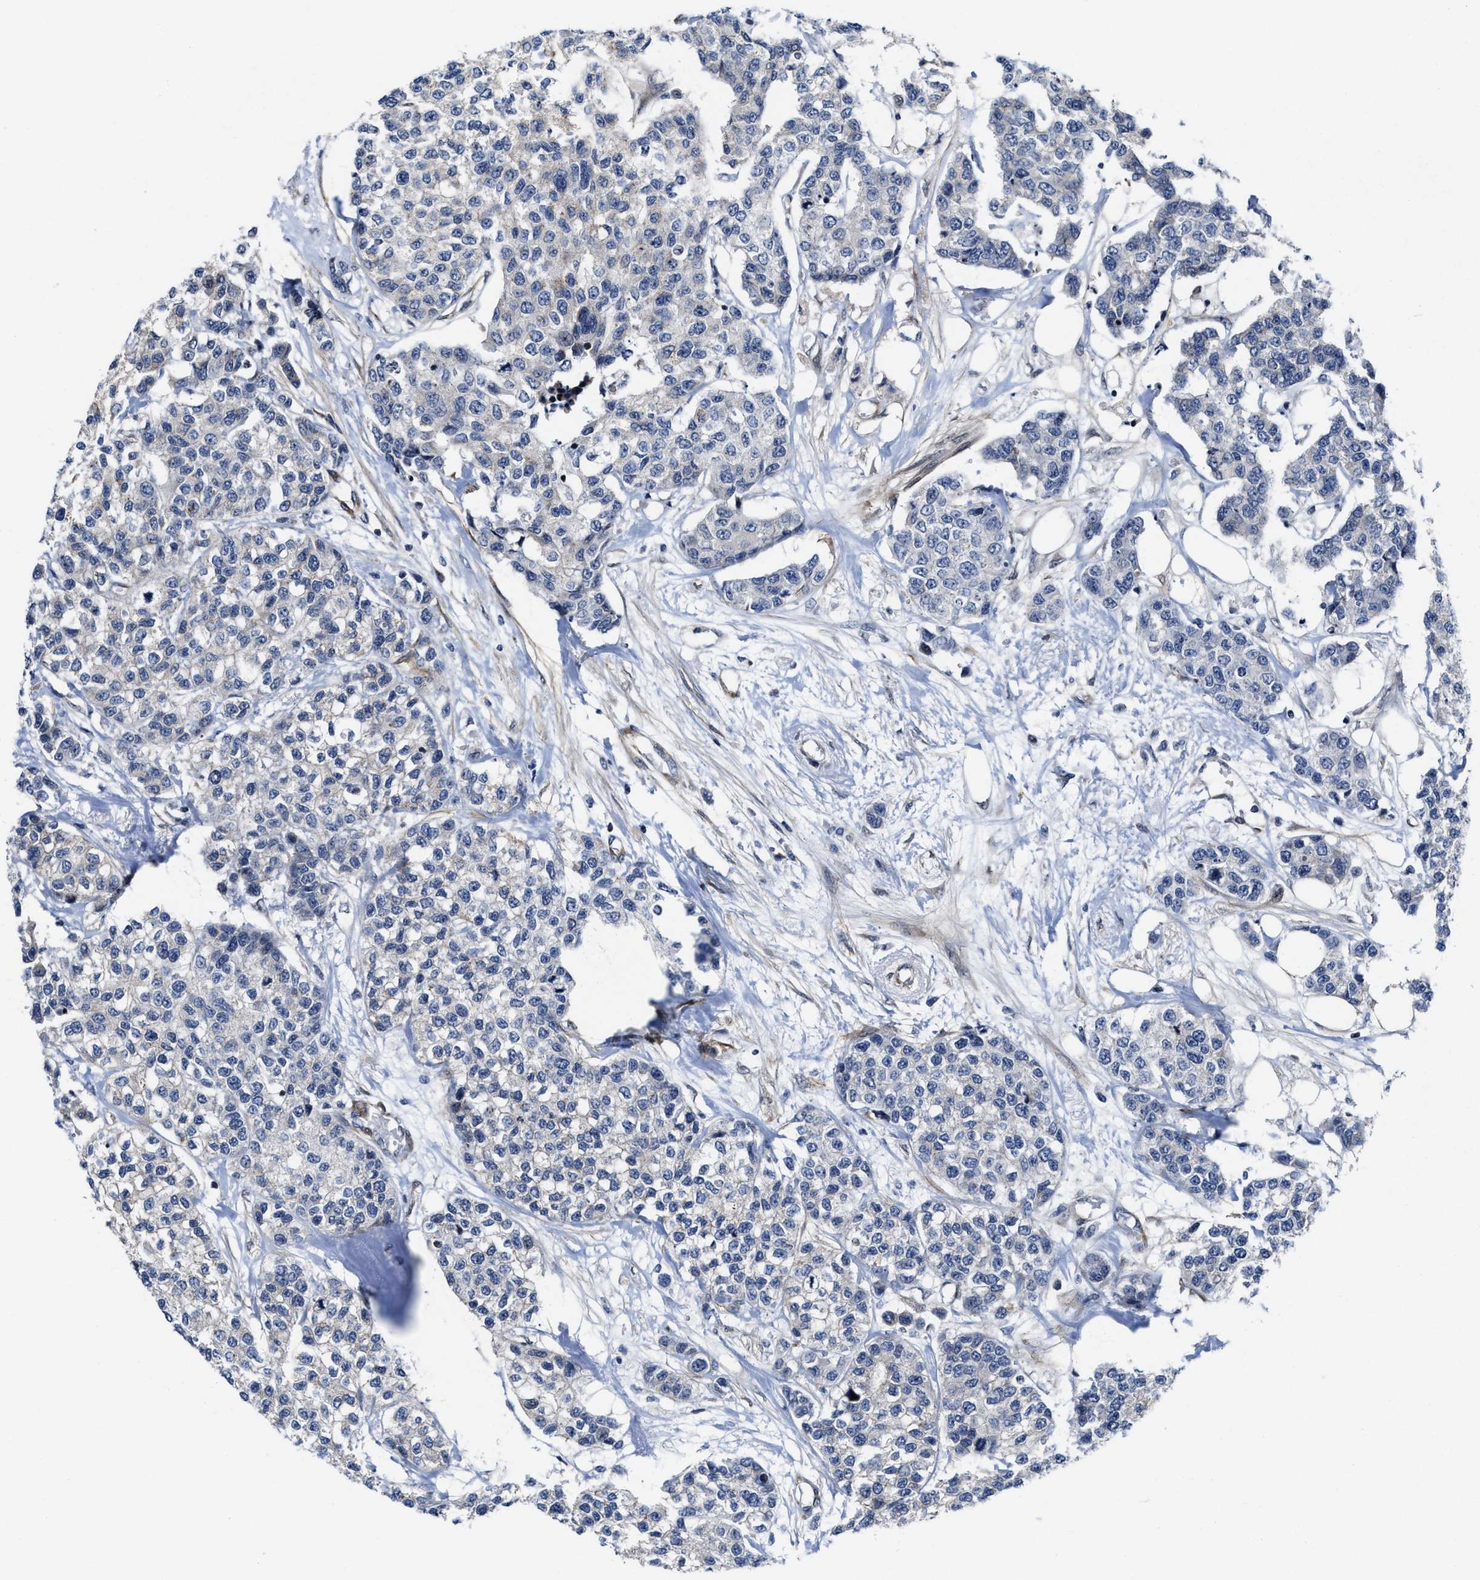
{"staining": {"intensity": "negative", "quantity": "none", "location": "none"}, "tissue": "breast cancer", "cell_type": "Tumor cells", "image_type": "cancer", "snomed": [{"axis": "morphology", "description": "Duct carcinoma"}, {"axis": "topography", "description": "Breast"}], "caption": "This is a photomicrograph of immunohistochemistry (IHC) staining of breast cancer, which shows no positivity in tumor cells.", "gene": "TGFB1I1", "patient": {"sex": "female", "age": 51}}